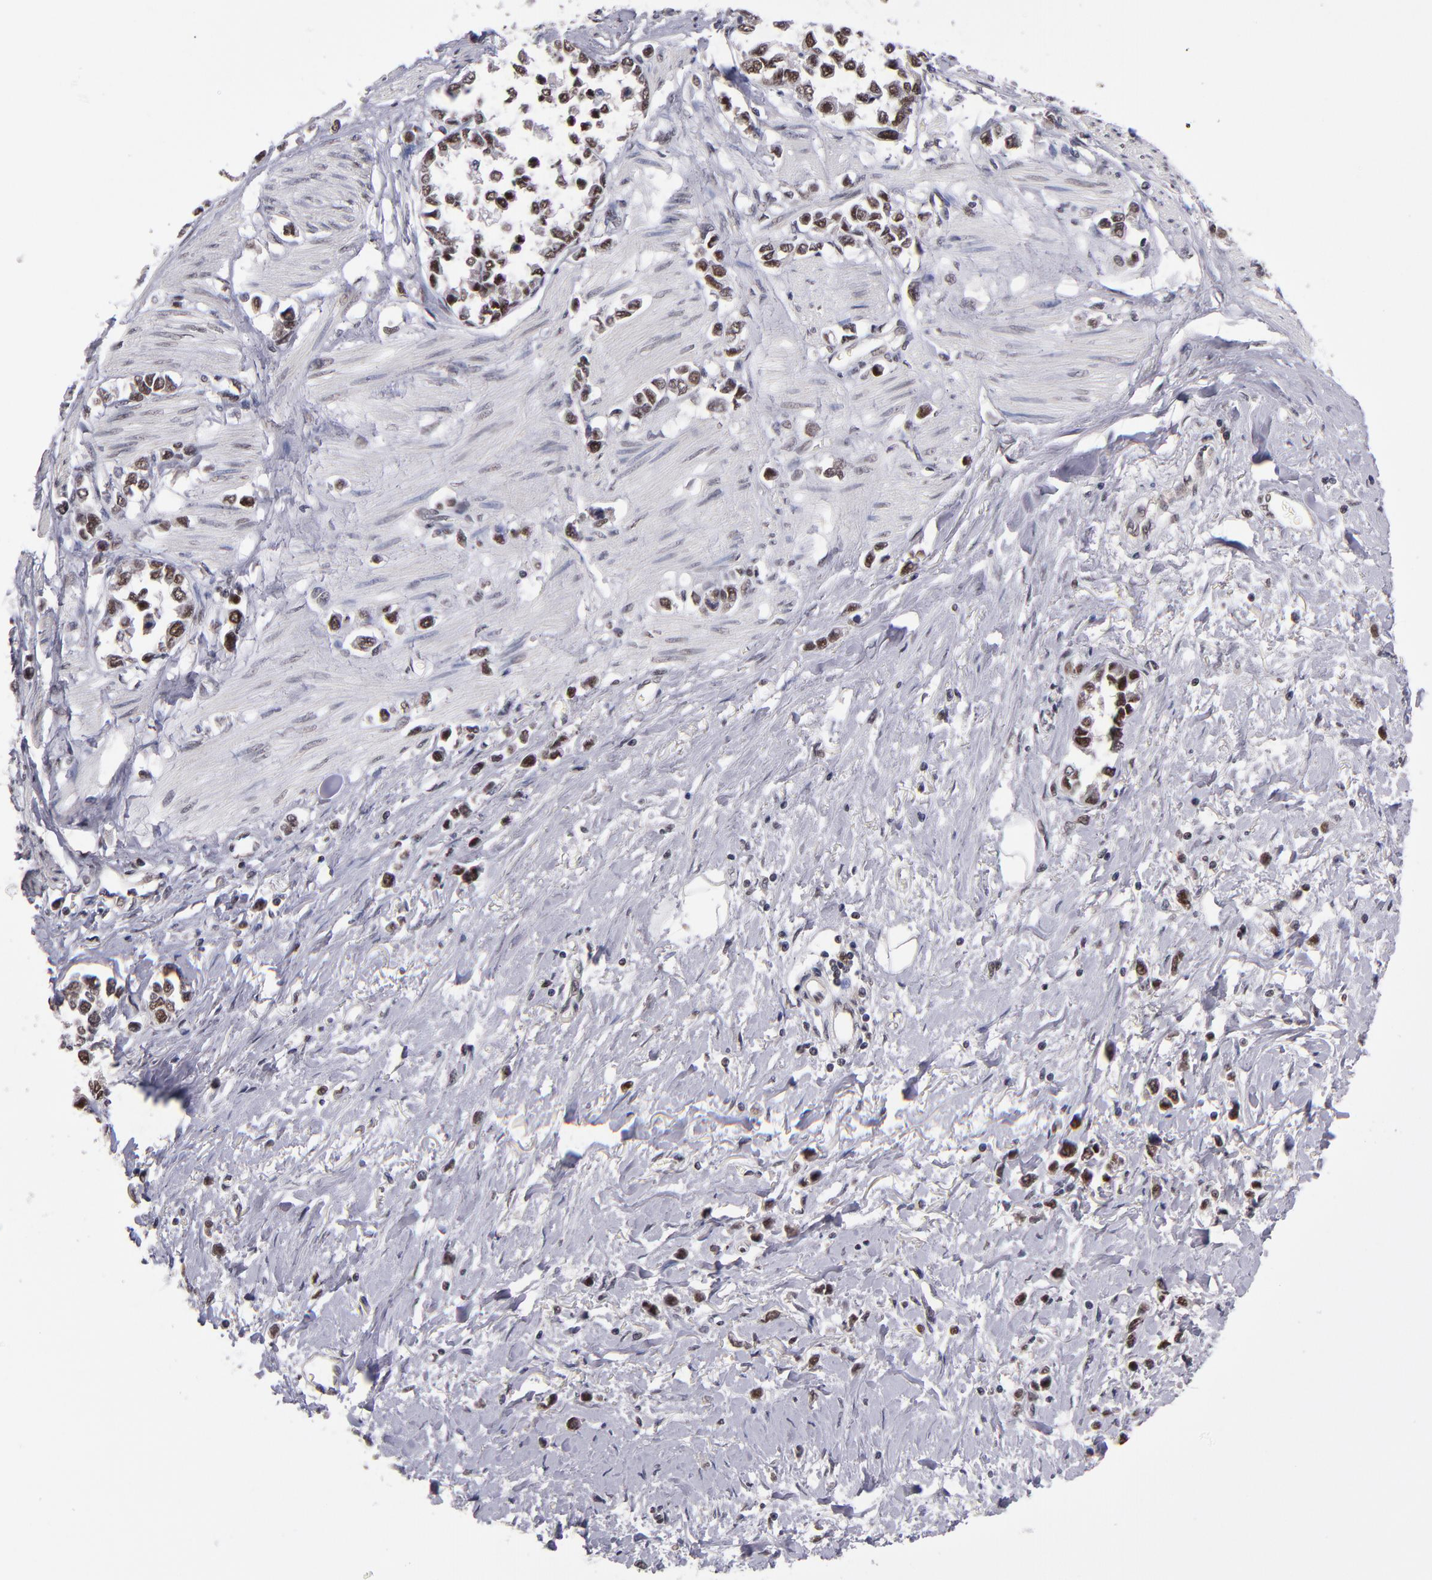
{"staining": {"intensity": "strong", "quantity": ">75%", "location": "nuclear"}, "tissue": "stomach cancer", "cell_type": "Tumor cells", "image_type": "cancer", "snomed": [{"axis": "morphology", "description": "Adenocarcinoma, NOS"}, {"axis": "topography", "description": "Stomach, upper"}], "caption": "Strong nuclear staining for a protein is seen in approximately >75% of tumor cells of stomach cancer (adenocarcinoma) using immunohistochemistry.", "gene": "EP300", "patient": {"sex": "male", "age": 76}}